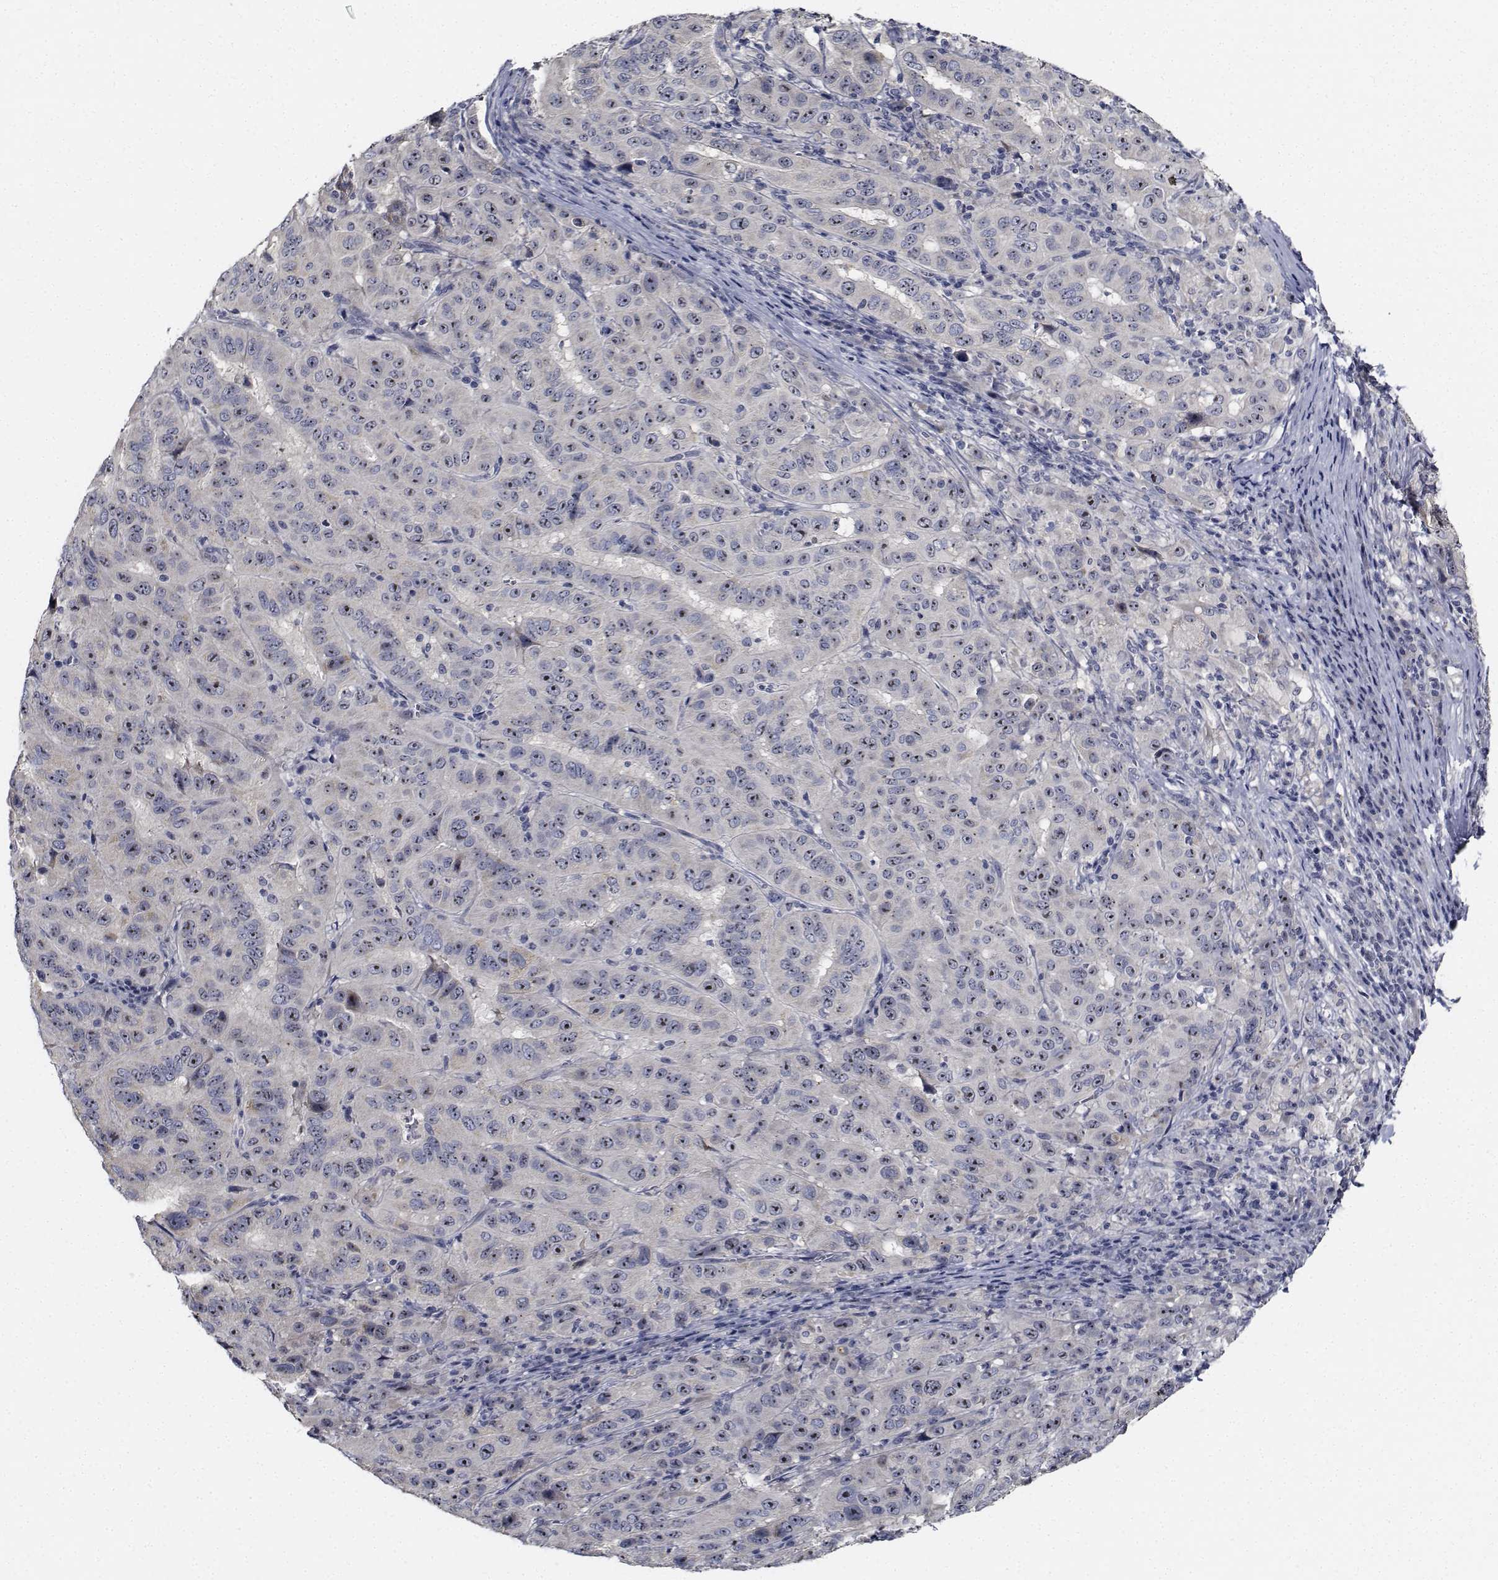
{"staining": {"intensity": "strong", "quantity": ">75%", "location": "nuclear"}, "tissue": "pancreatic cancer", "cell_type": "Tumor cells", "image_type": "cancer", "snomed": [{"axis": "morphology", "description": "Adenocarcinoma, NOS"}, {"axis": "topography", "description": "Pancreas"}], "caption": "Human pancreatic cancer (adenocarcinoma) stained for a protein (brown) demonstrates strong nuclear positive expression in about >75% of tumor cells.", "gene": "NVL", "patient": {"sex": "male", "age": 63}}